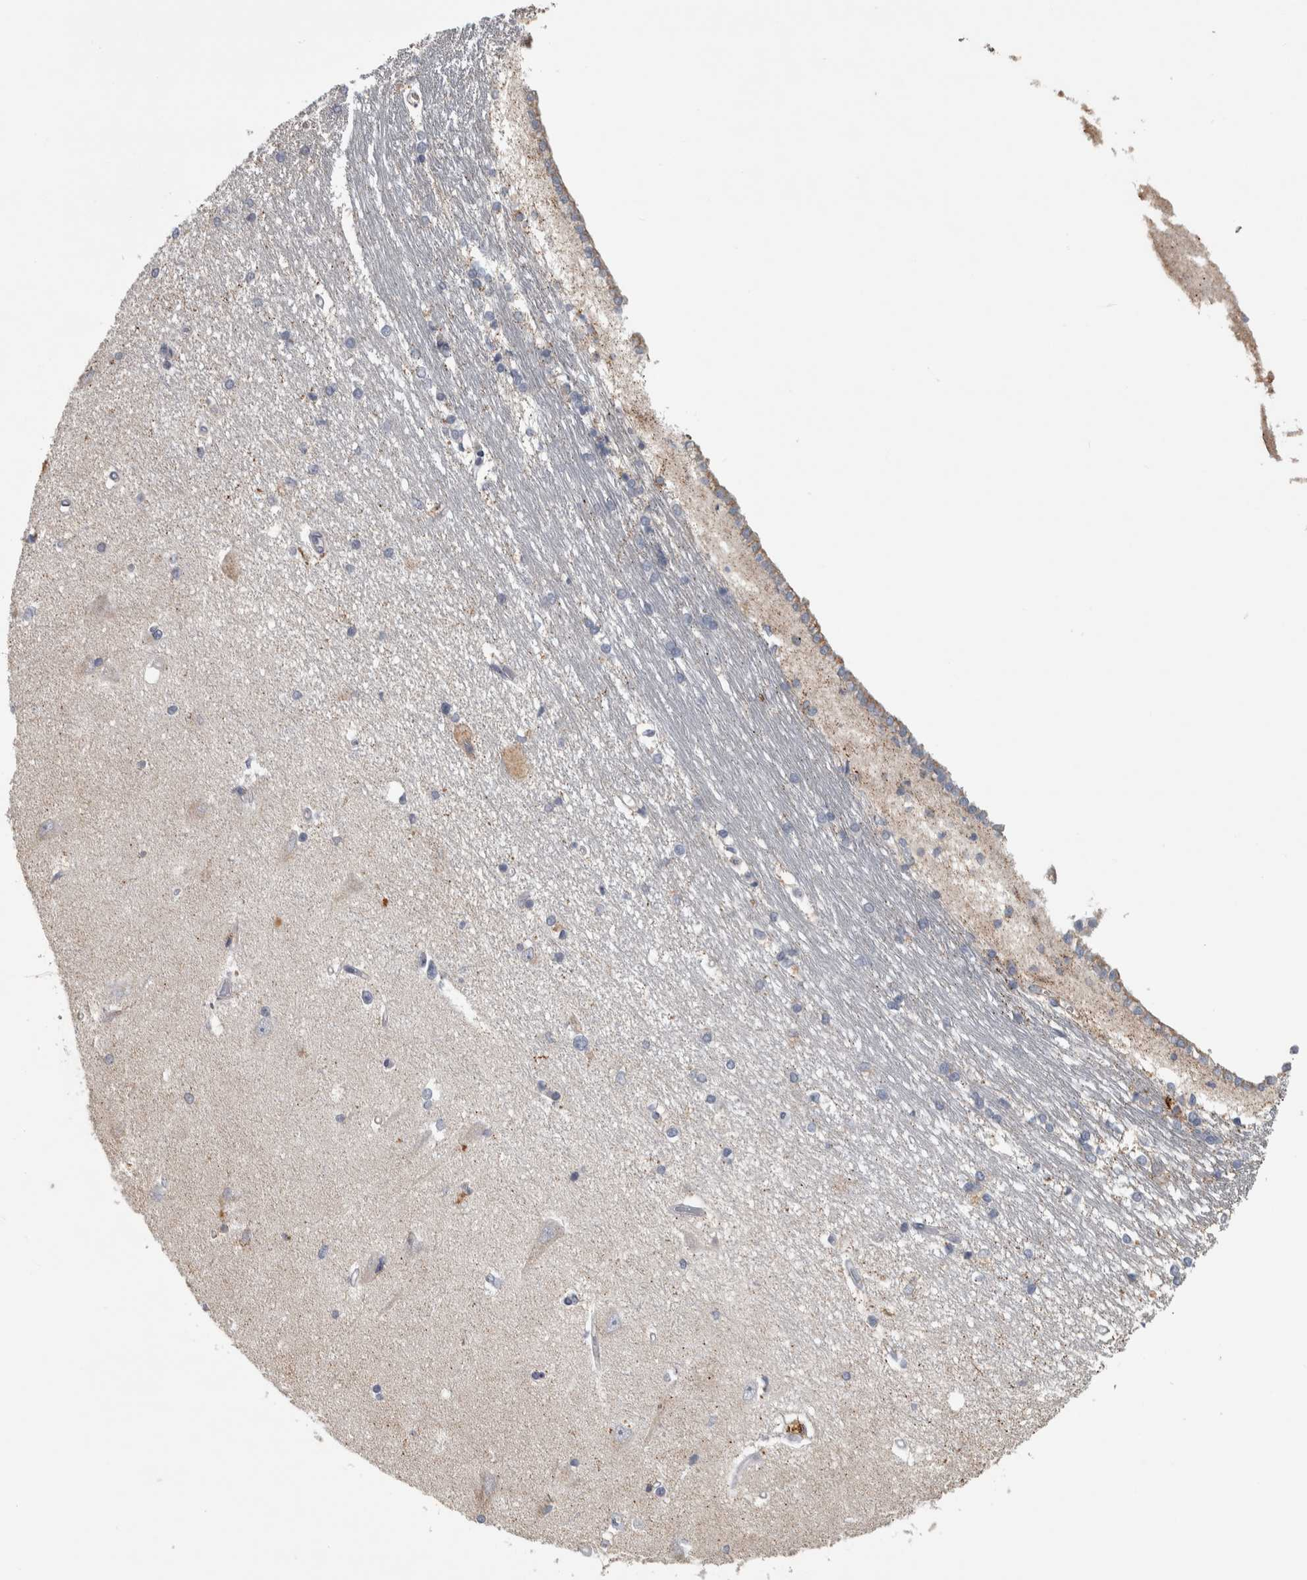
{"staining": {"intensity": "negative", "quantity": "none", "location": "none"}, "tissue": "hippocampus", "cell_type": "Glial cells", "image_type": "normal", "snomed": [{"axis": "morphology", "description": "Normal tissue, NOS"}, {"axis": "topography", "description": "Hippocampus"}], "caption": "Immunohistochemistry (IHC) image of benign hippocampus: hippocampus stained with DAB demonstrates no significant protein staining in glial cells.", "gene": "FAM78A", "patient": {"sex": "male", "age": 45}}